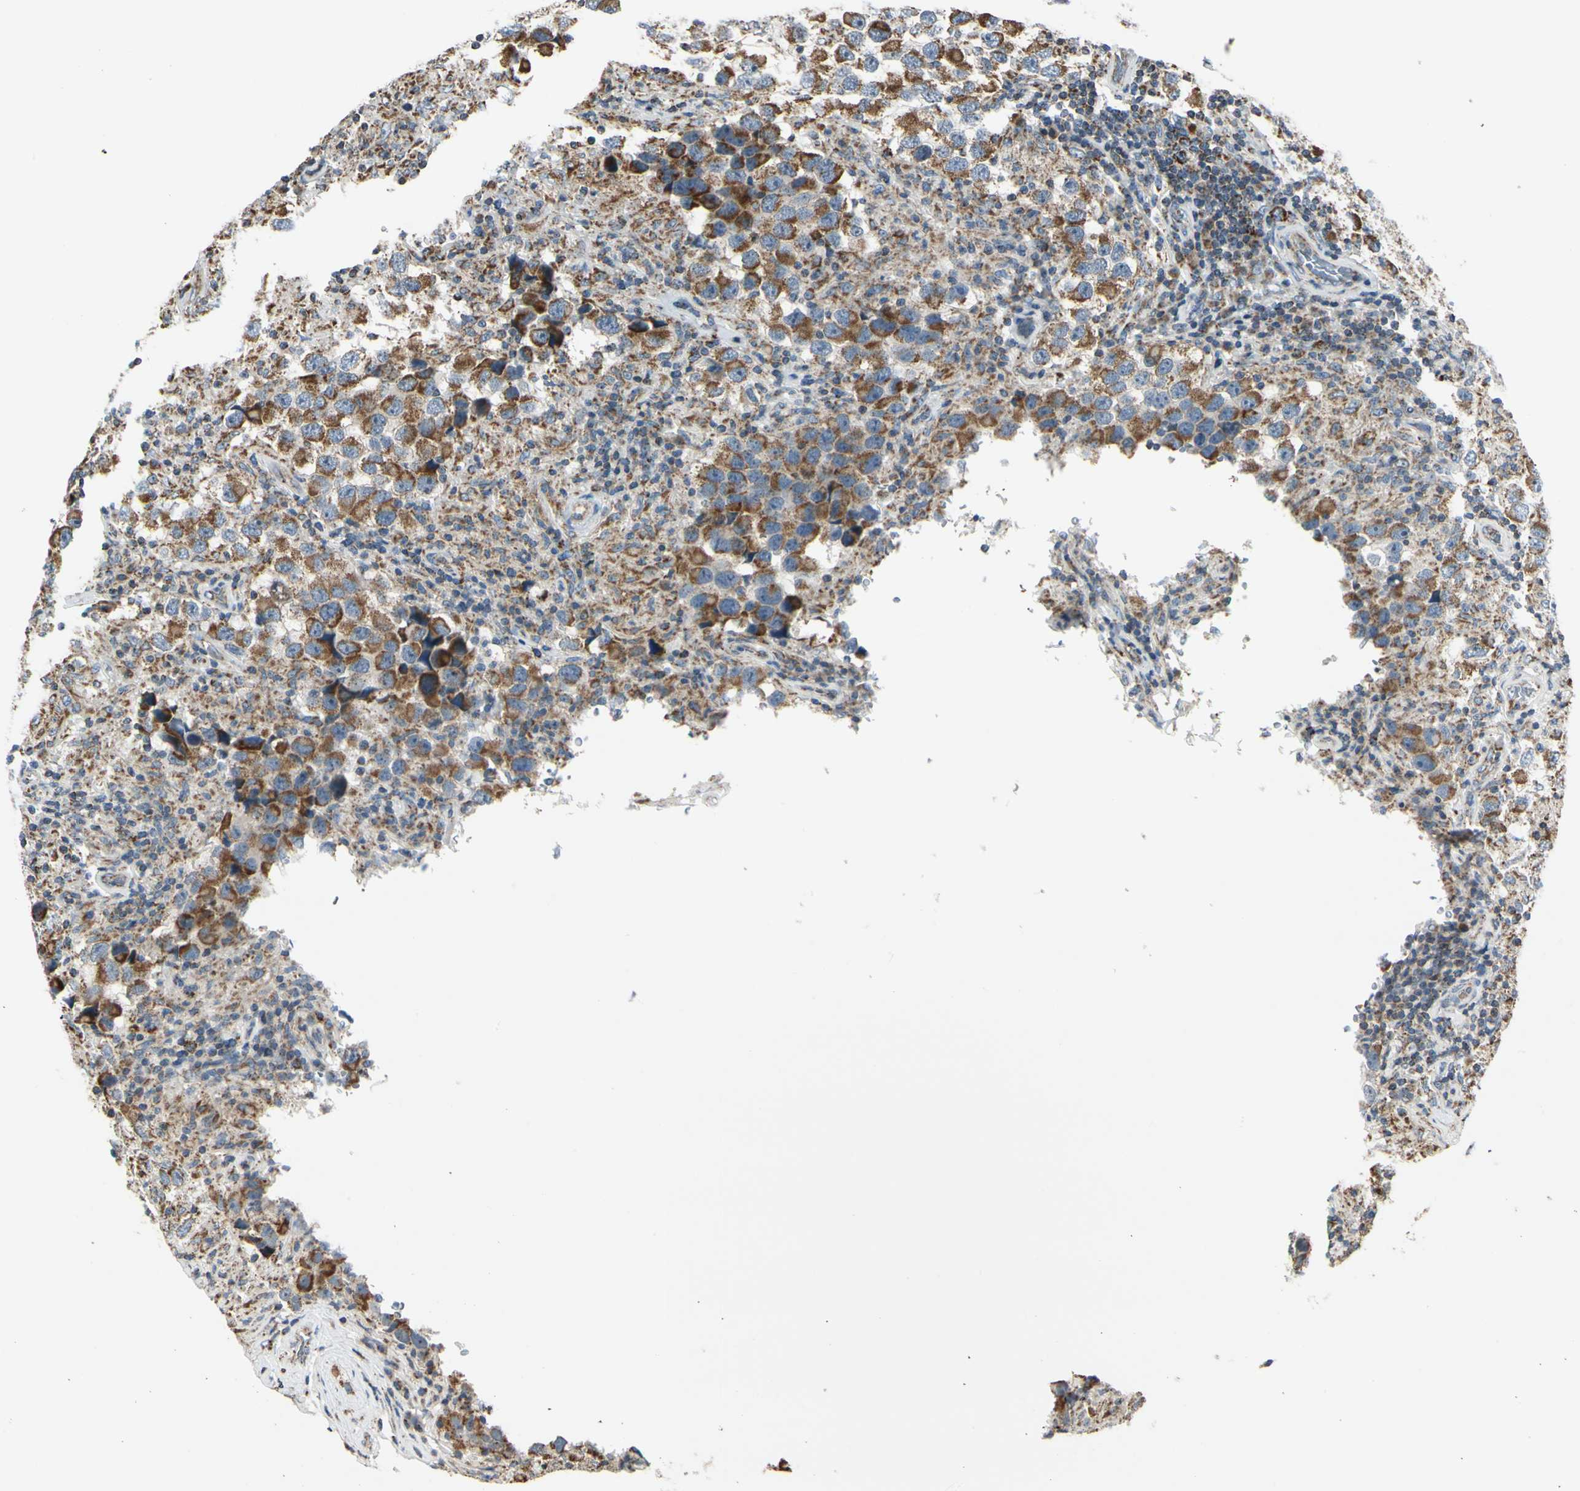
{"staining": {"intensity": "strong", "quantity": ">75%", "location": "cytoplasmic/membranous"}, "tissue": "testis cancer", "cell_type": "Tumor cells", "image_type": "cancer", "snomed": [{"axis": "morphology", "description": "Carcinoma, Embryonal, NOS"}, {"axis": "topography", "description": "Testis"}], "caption": "This is a micrograph of IHC staining of testis embryonal carcinoma, which shows strong expression in the cytoplasmic/membranous of tumor cells.", "gene": "ANKS6", "patient": {"sex": "male", "age": 21}}